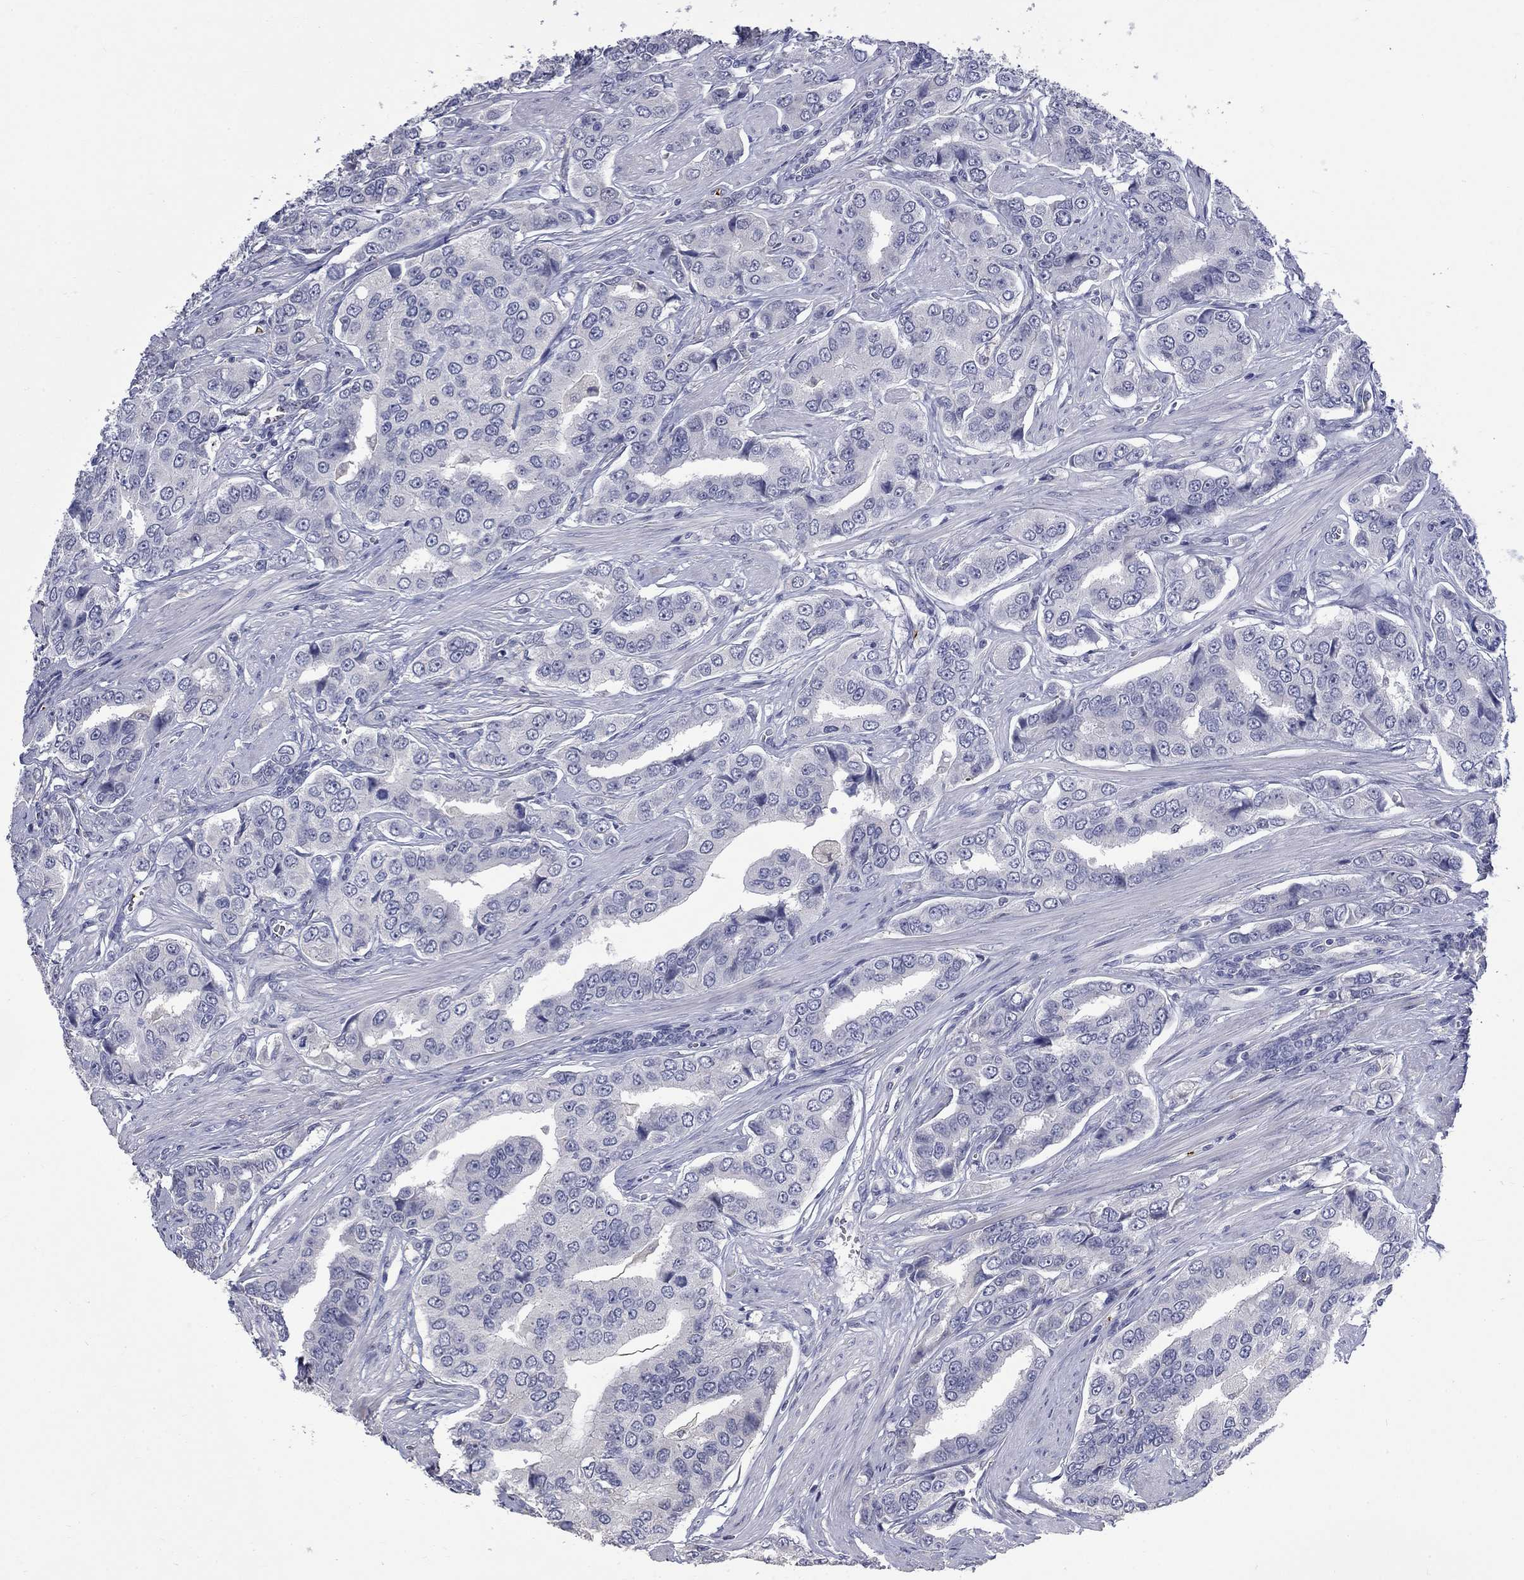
{"staining": {"intensity": "negative", "quantity": "none", "location": "none"}, "tissue": "prostate cancer", "cell_type": "Tumor cells", "image_type": "cancer", "snomed": [{"axis": "morphology", "description": "Adenocarcinoma, NOS"}, {"axis": "topography", "description": "Prostate and seminal vesicle, NOS"}, {"axis": "topography", "description": "Prostate"}], "caption": "Prostate adenocarcinoma was stained to show a protein in brown. There is no significant expression in tumor cells. Brightfield microscopy of immunohistochemistry stained with DAB (3,3'-diaminobenzidine) (brown) and hematoxylin (blue), captured at high magnification.", "gene": "PLEK", "patient": {"sex": "male", "age": 69}}